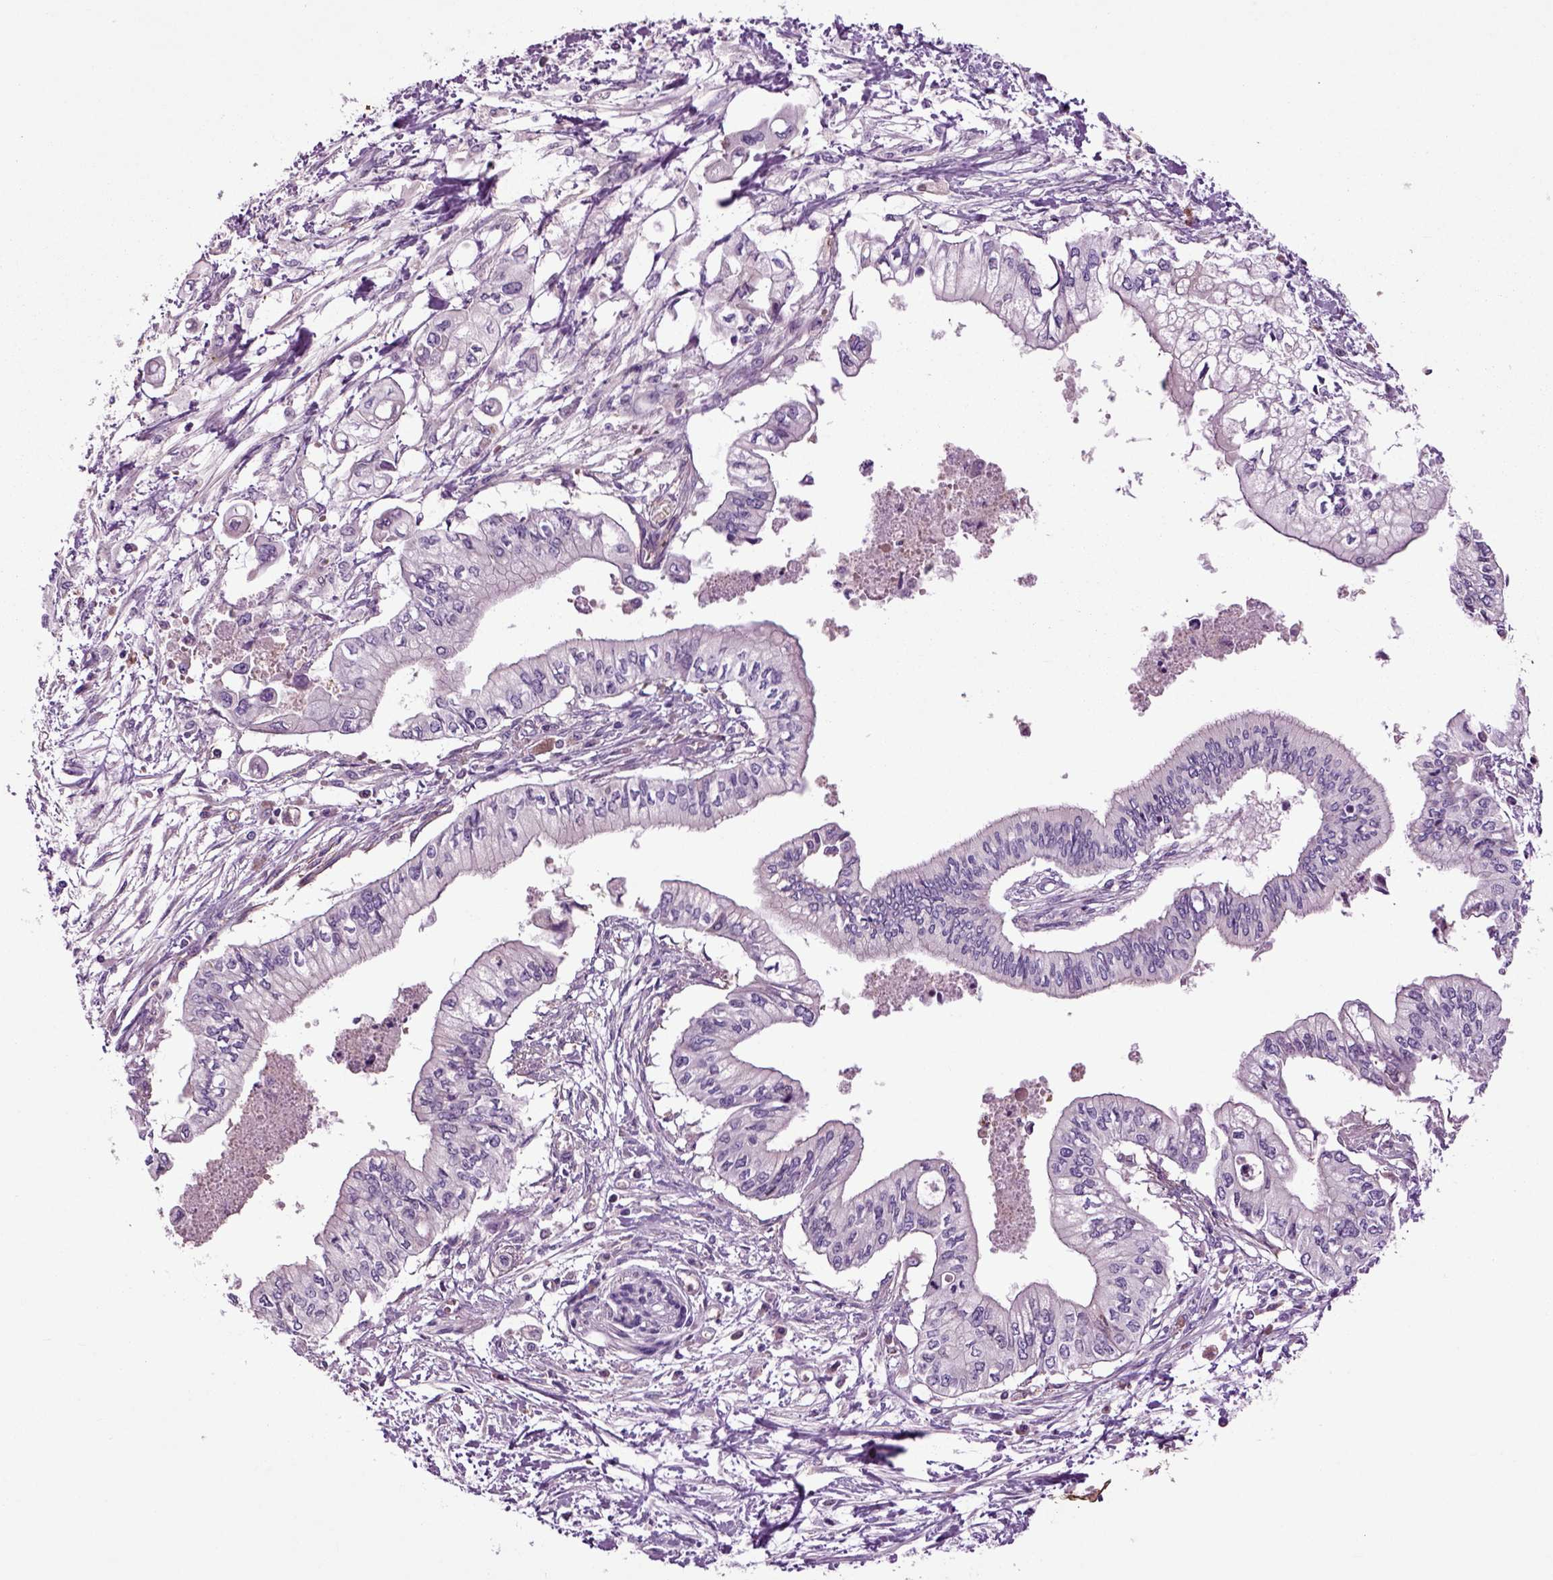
{"staining": {"intensity": "negative", "quantity": "none", "location": "none"}, "tissue": "pancreatic cancer", "cell_type": "Tumor cells", "image_type": "cancer", "snomed": [{"axis": "morphology", "description": "Adenocarcinoma, NOS"}, {"axis": "topography", "description": "Pancreas"}], "caption": "Immunohistochemistry of human pancreatic cancer reveals no staining in tumor cells. (DAB (3,3'-diaminobenzidine) immunohistochemistry visualized using brightfield microscopy, high magnification).", "gene": "SPON1", "patient": {"sex": "female", "age": 61}}